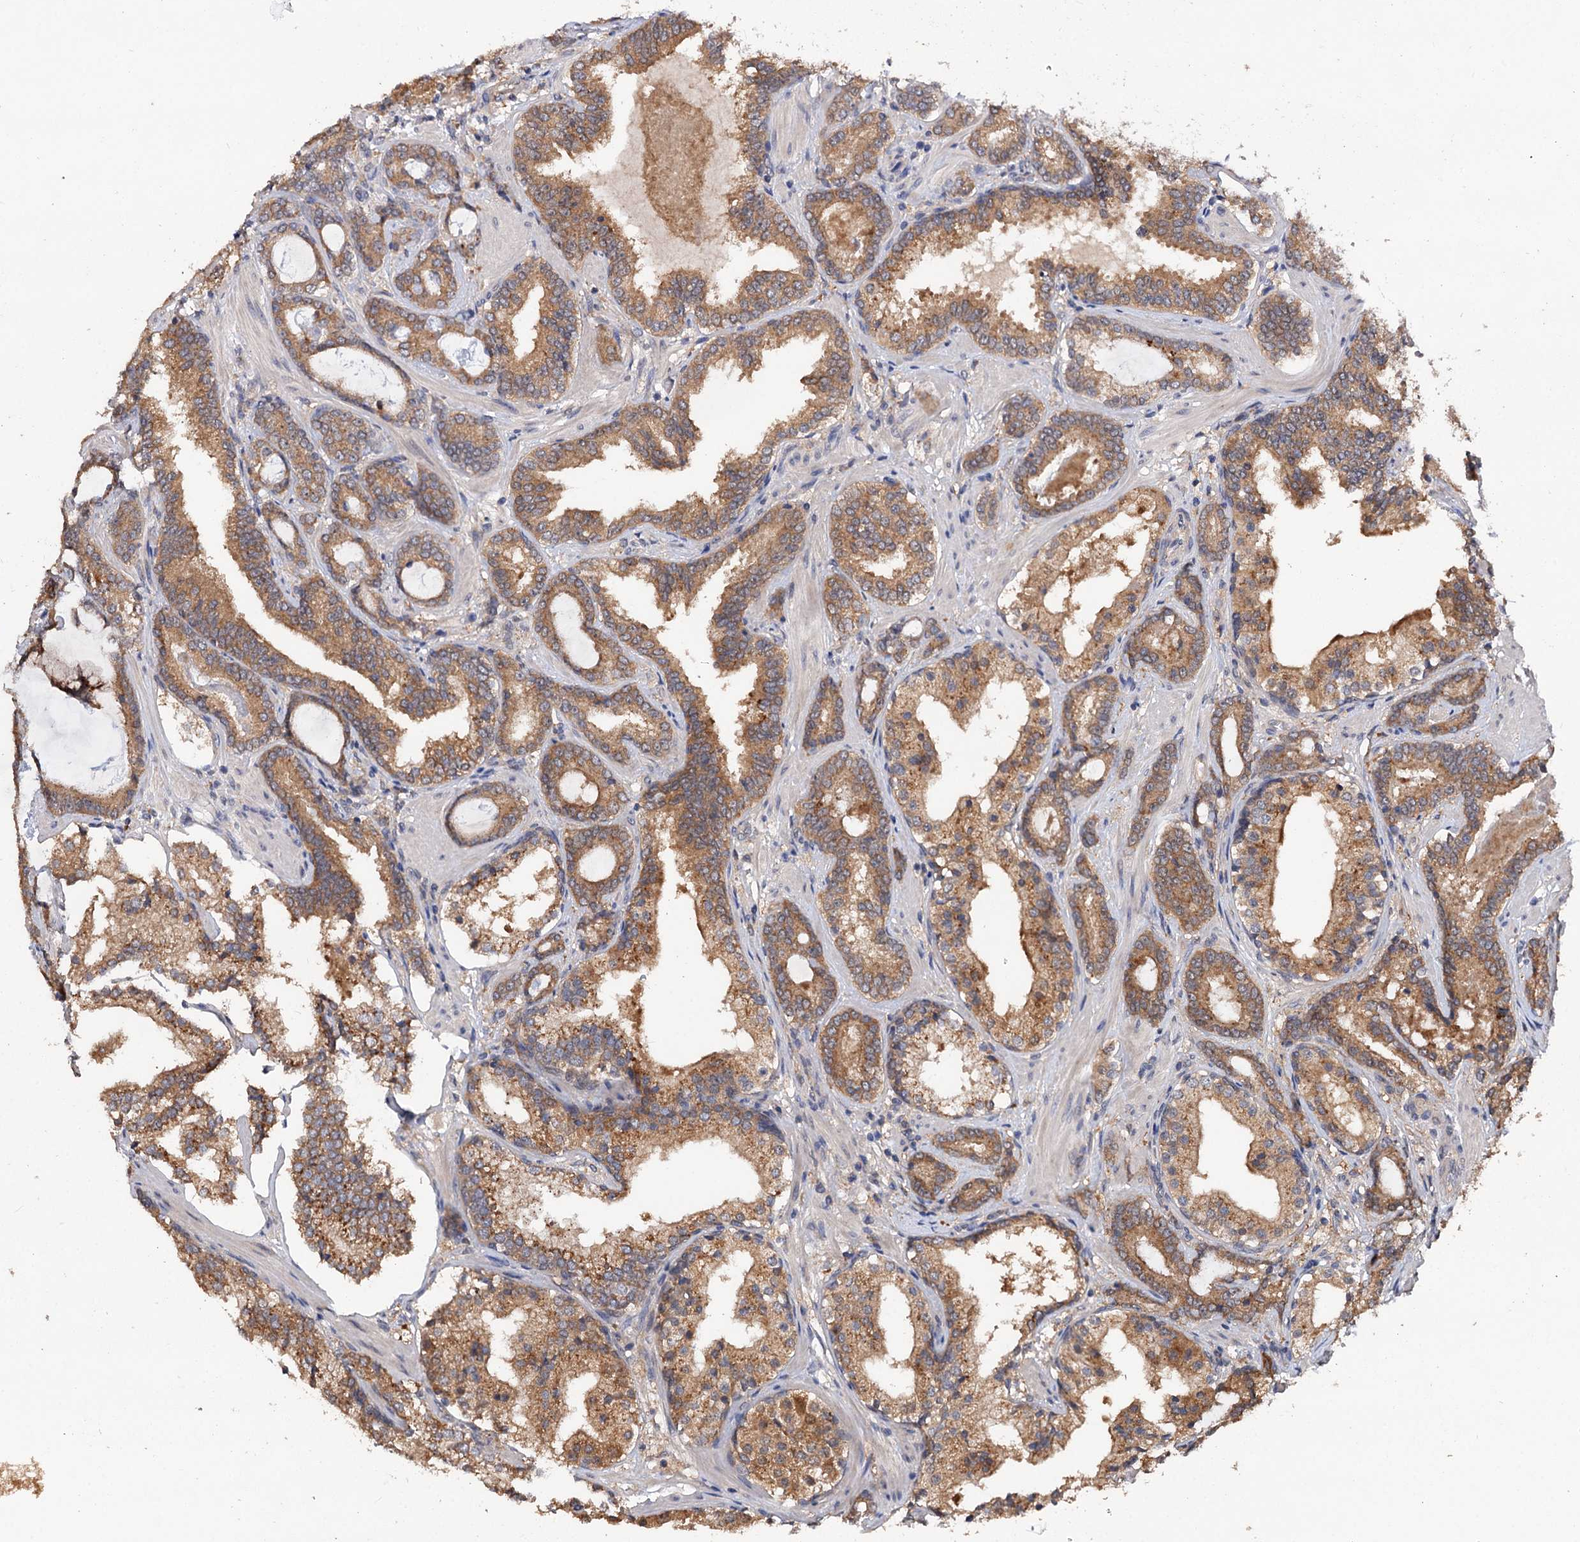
{"staining": {"intensity": "moderate", "quantity": ">75%", "location": "cytoplasmic/membranous"}, "tissue": "prostate cancer", "cell_type": "Tumor cells", "image_type": "cancer", "snomed": [{"axis": "morphology", "description": "Adenocarcinoma, High grade"}, {"axis": "topography", "description": "Prostate"}], "caption": "A high-resolution image shows immunohistochemistry staining of prostate cancer, which shows moderate cytoplasmic/membranous staining in approximately >75% of tumor cells.", "gene": "NUDCD2", "patient": {"sex": "male", "age": 58}}